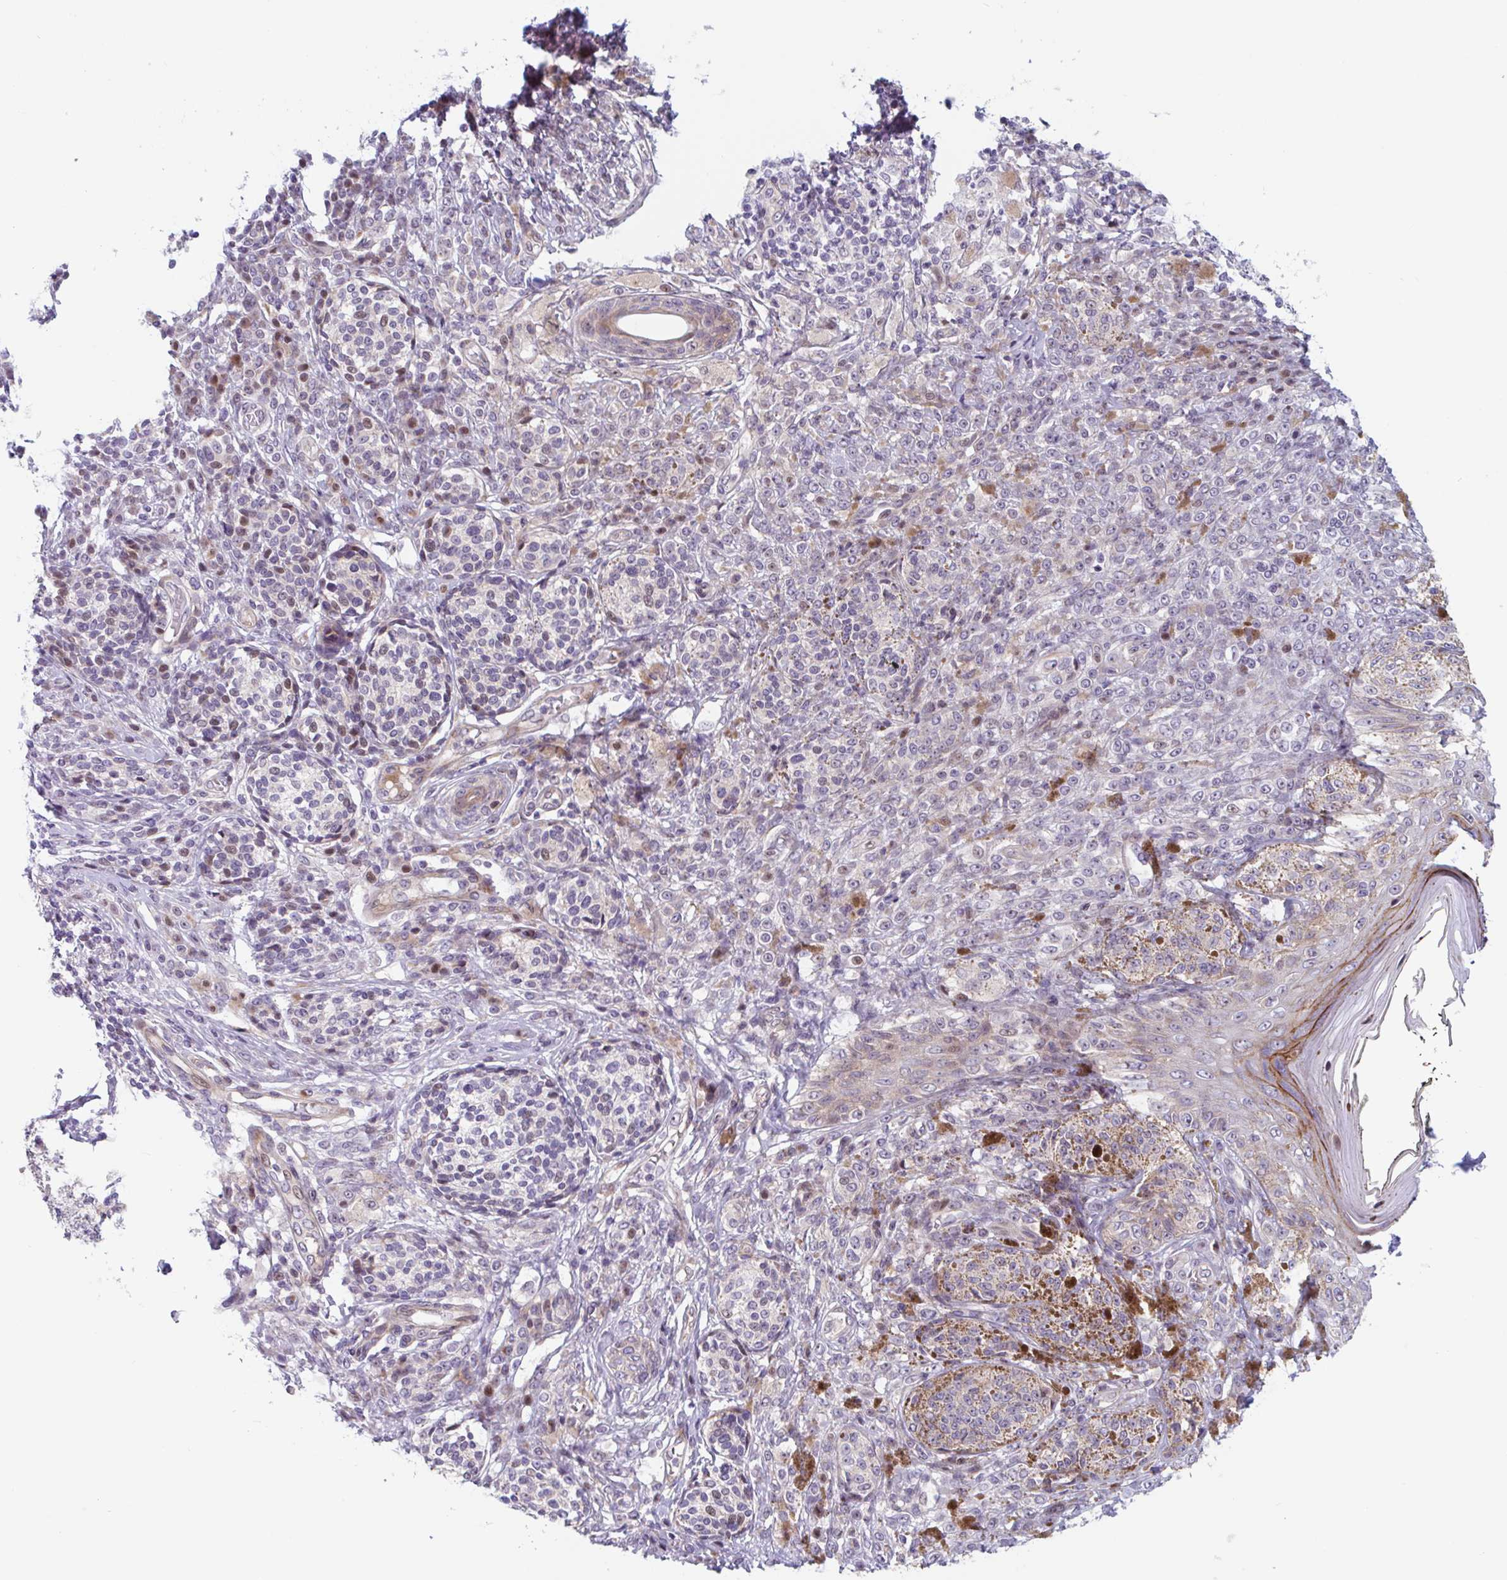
{"staining": {"intensity": "weak", "quantity": "<25%", "location": "cytoplasmic/membranous"}, "tissue": "melanoma", "cell_type": "Tumor cells", "image_type": "cancer", "snomed": [{"axis": "morphology", "description": "Malignant melanoma, NOS"}, {"axis": "topography", "description": "Skin"}], "caption": "Tumor cells are negative for protein expression in human melanoma. (Stains: DAB immunohistochemistry (IHC) with hematoxylin counter stain, Microscopy: brightfield microscopy at high magnification).", "gene": "DUXA", "patient": {"sex": "male", "age": 42}}